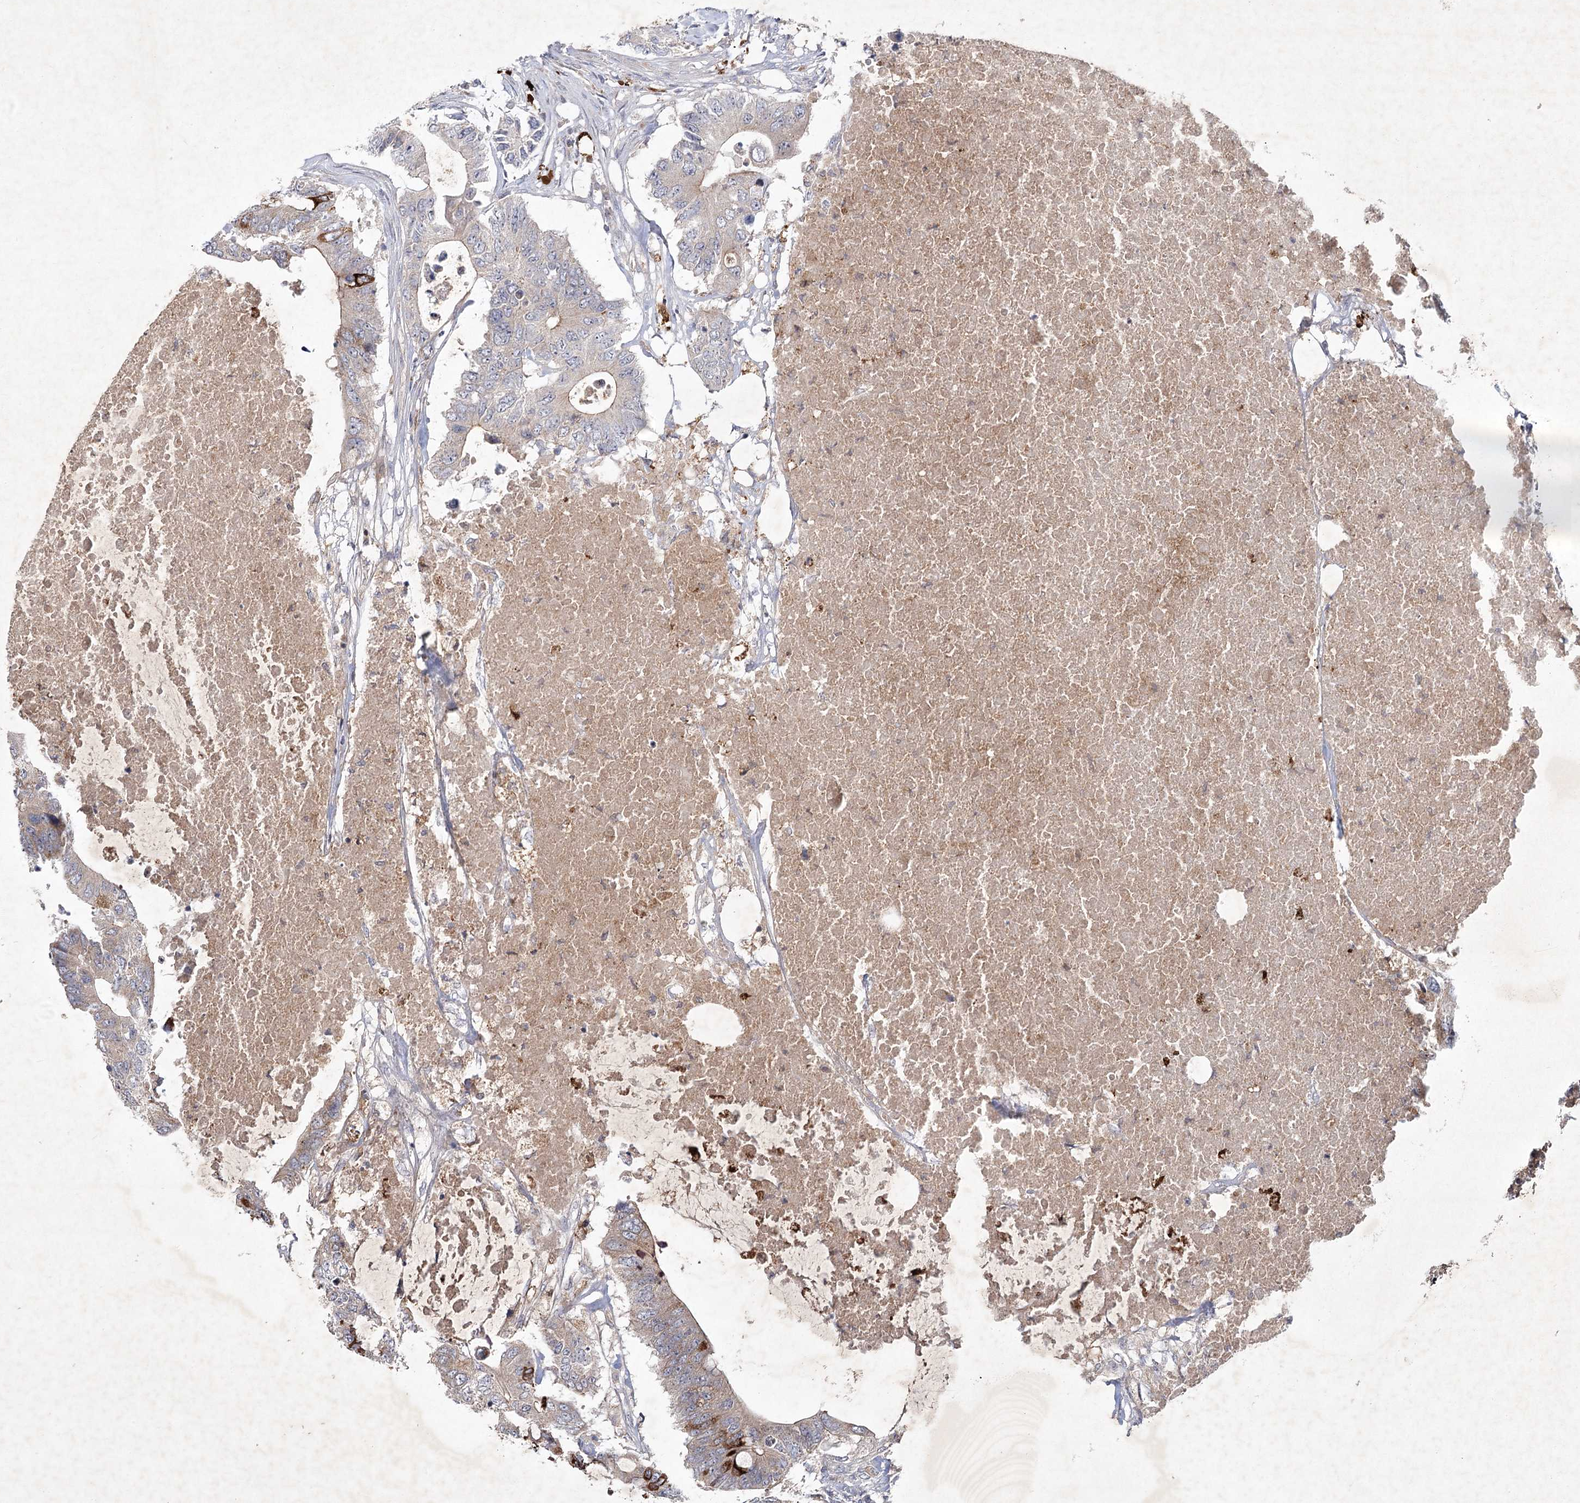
{"staining": {"intensity": "moderate", "quantity": "<25%", "location": "cytoplasmic/membranous"}, "tissue": "colorectal cancer", "cell_type": "Tumor cells", "image_type": "cancer", "snomed": [{"axis": "morphology", "description": "Adenocarcinoma, NOS"}, {"axis": "topography", "description": "Colon"}], "caption": "A brown stain shows moderate cytoplasmic/membranous expression of a protein in colorectal cancer tumor cells.", "gene": "MAP3K13", "patient": {"sex": "male", "age": 71}}